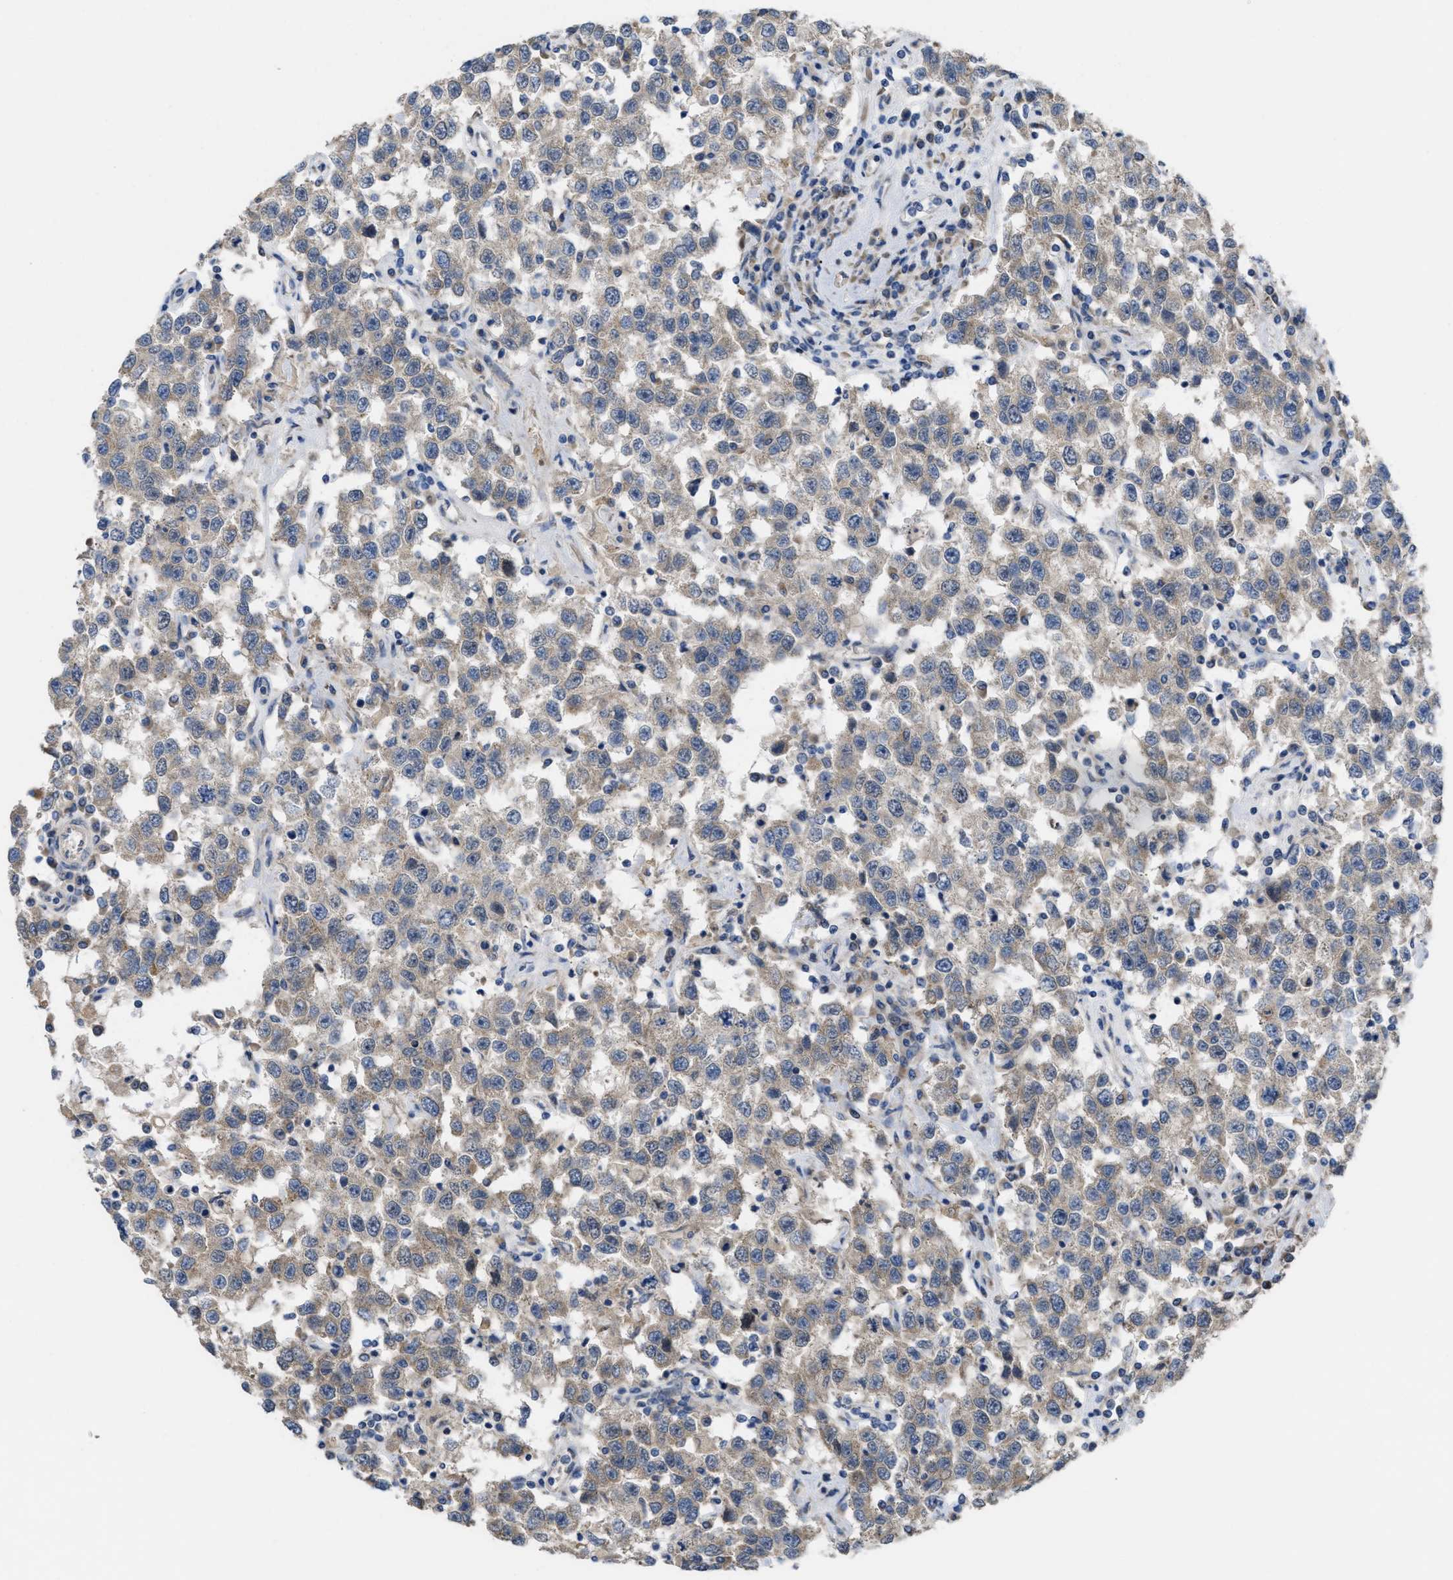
{"staining": {"intensity": "weak", "quantity": ">75%", "location": "cytoplasmic/membranous"}, "tissue": "testis cancer", "cell_type": "Tumor cells", "image_type": "cancer", "snomed": [{"axis": "morphology", "description": "Seminoma, NOS"}, {"axis": "topography", "description": "Testis"}], "caption": "Human testis seminoma stained for a protein (brown) displays weak cytoplasmic/membranous positive positivity in about >75% of tumor cells.", "gene": "CDPF1", "patient": {"sex": "male", "age": 41}}